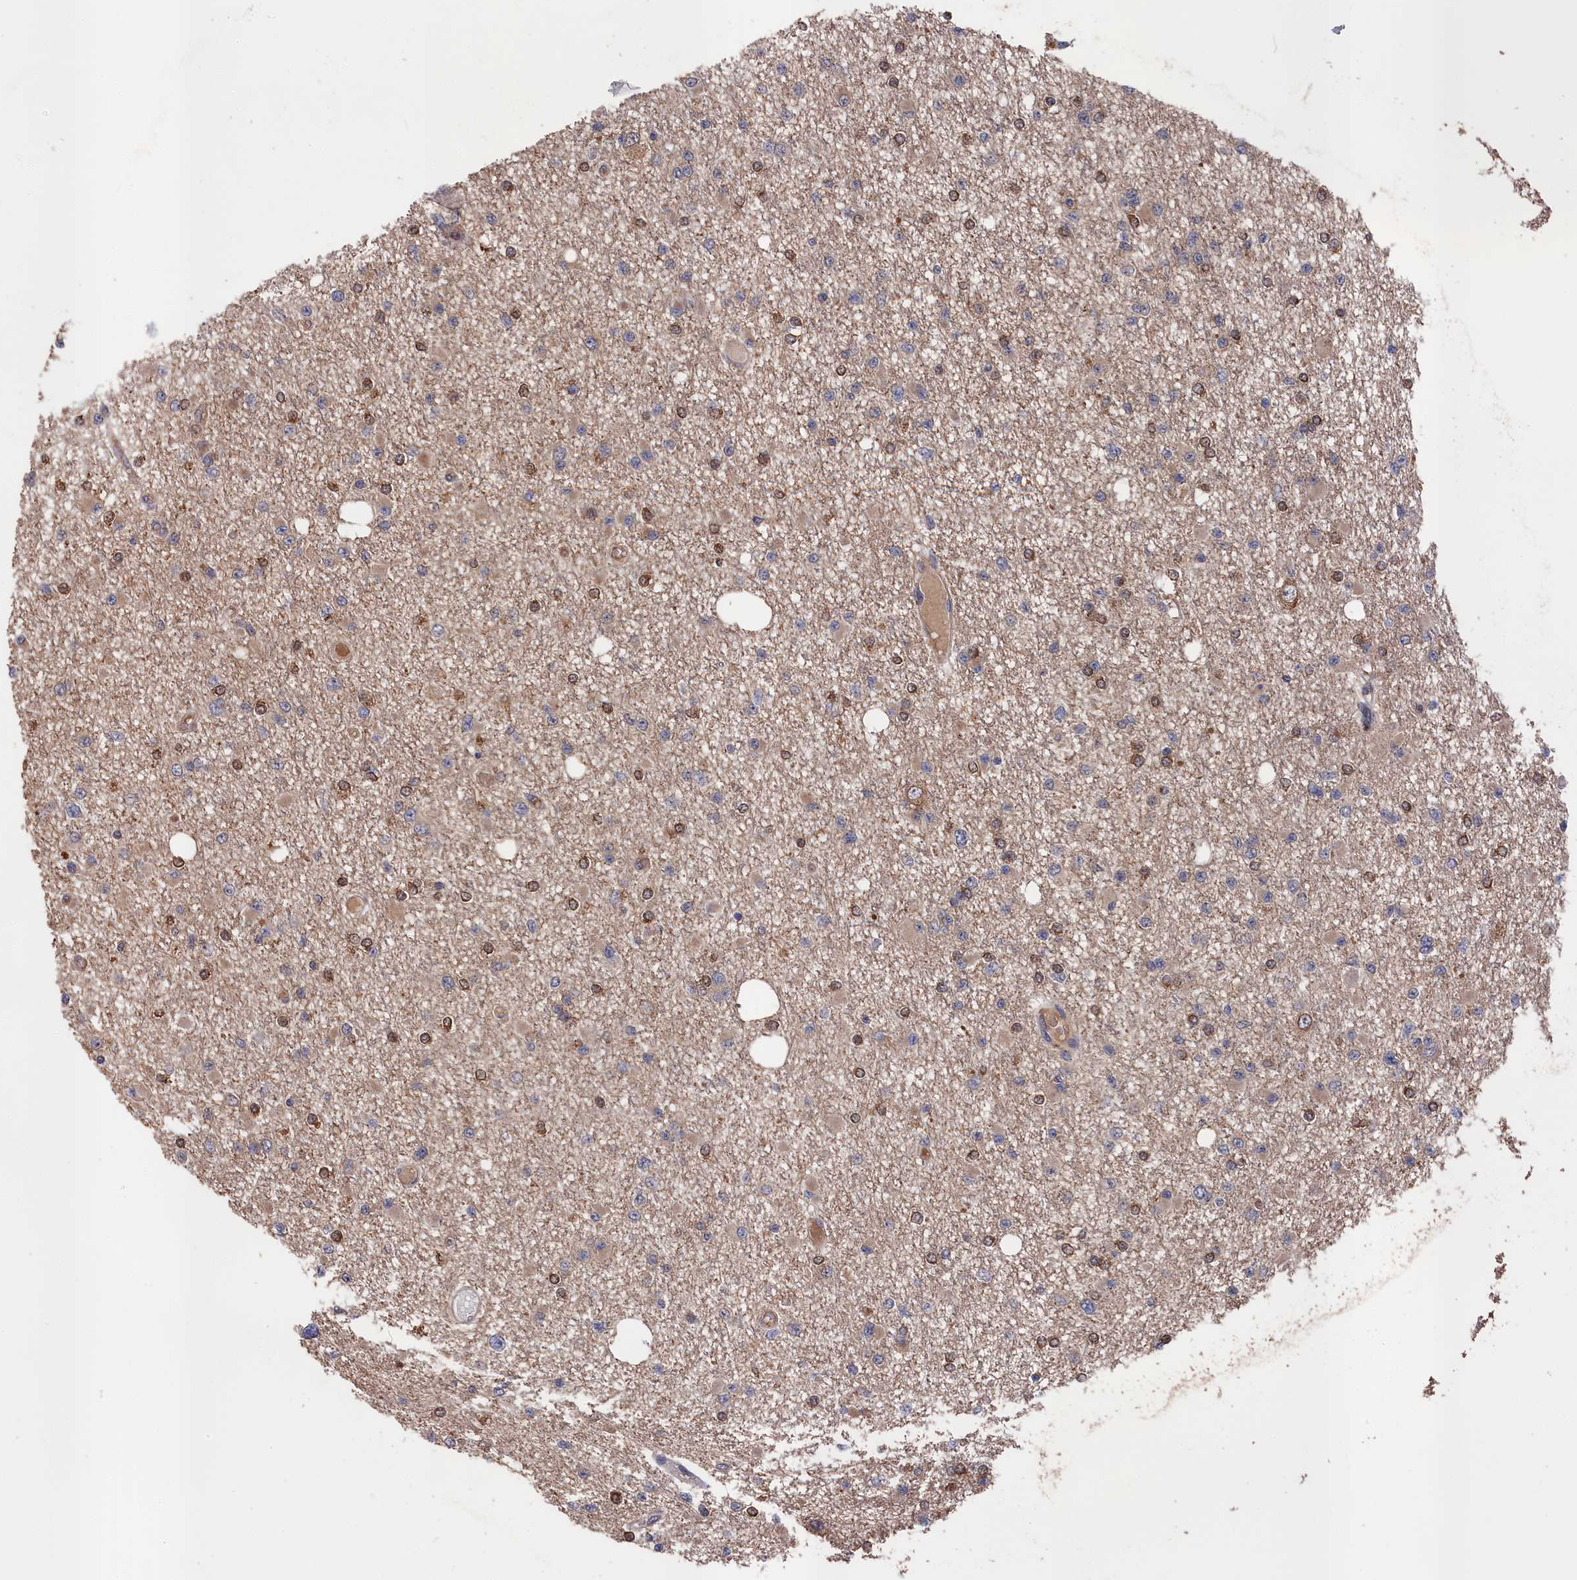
{"staining": {"intensity": "moderate", "quantity": "<25%", "location": "cytoplasmic/membranous,nuclear"}, "tissue": "glioma", "cell_type": "Tumor cells", "image_type": "cancer", "snomed": [{"axis": "morphology", "description": "Glioma, malignant, Low grade"}, {"axis": "topography", "description": "Brain"}], "caption": "High-power microscopy captured an immunohistochemistry histopathology image of glioma, revealing moderate cytoplasmic/membranous and nuclear positivity in about <25% of tumor cells.", "gene": "RMI2", "patient": {"sex": "female", "age": 22}}